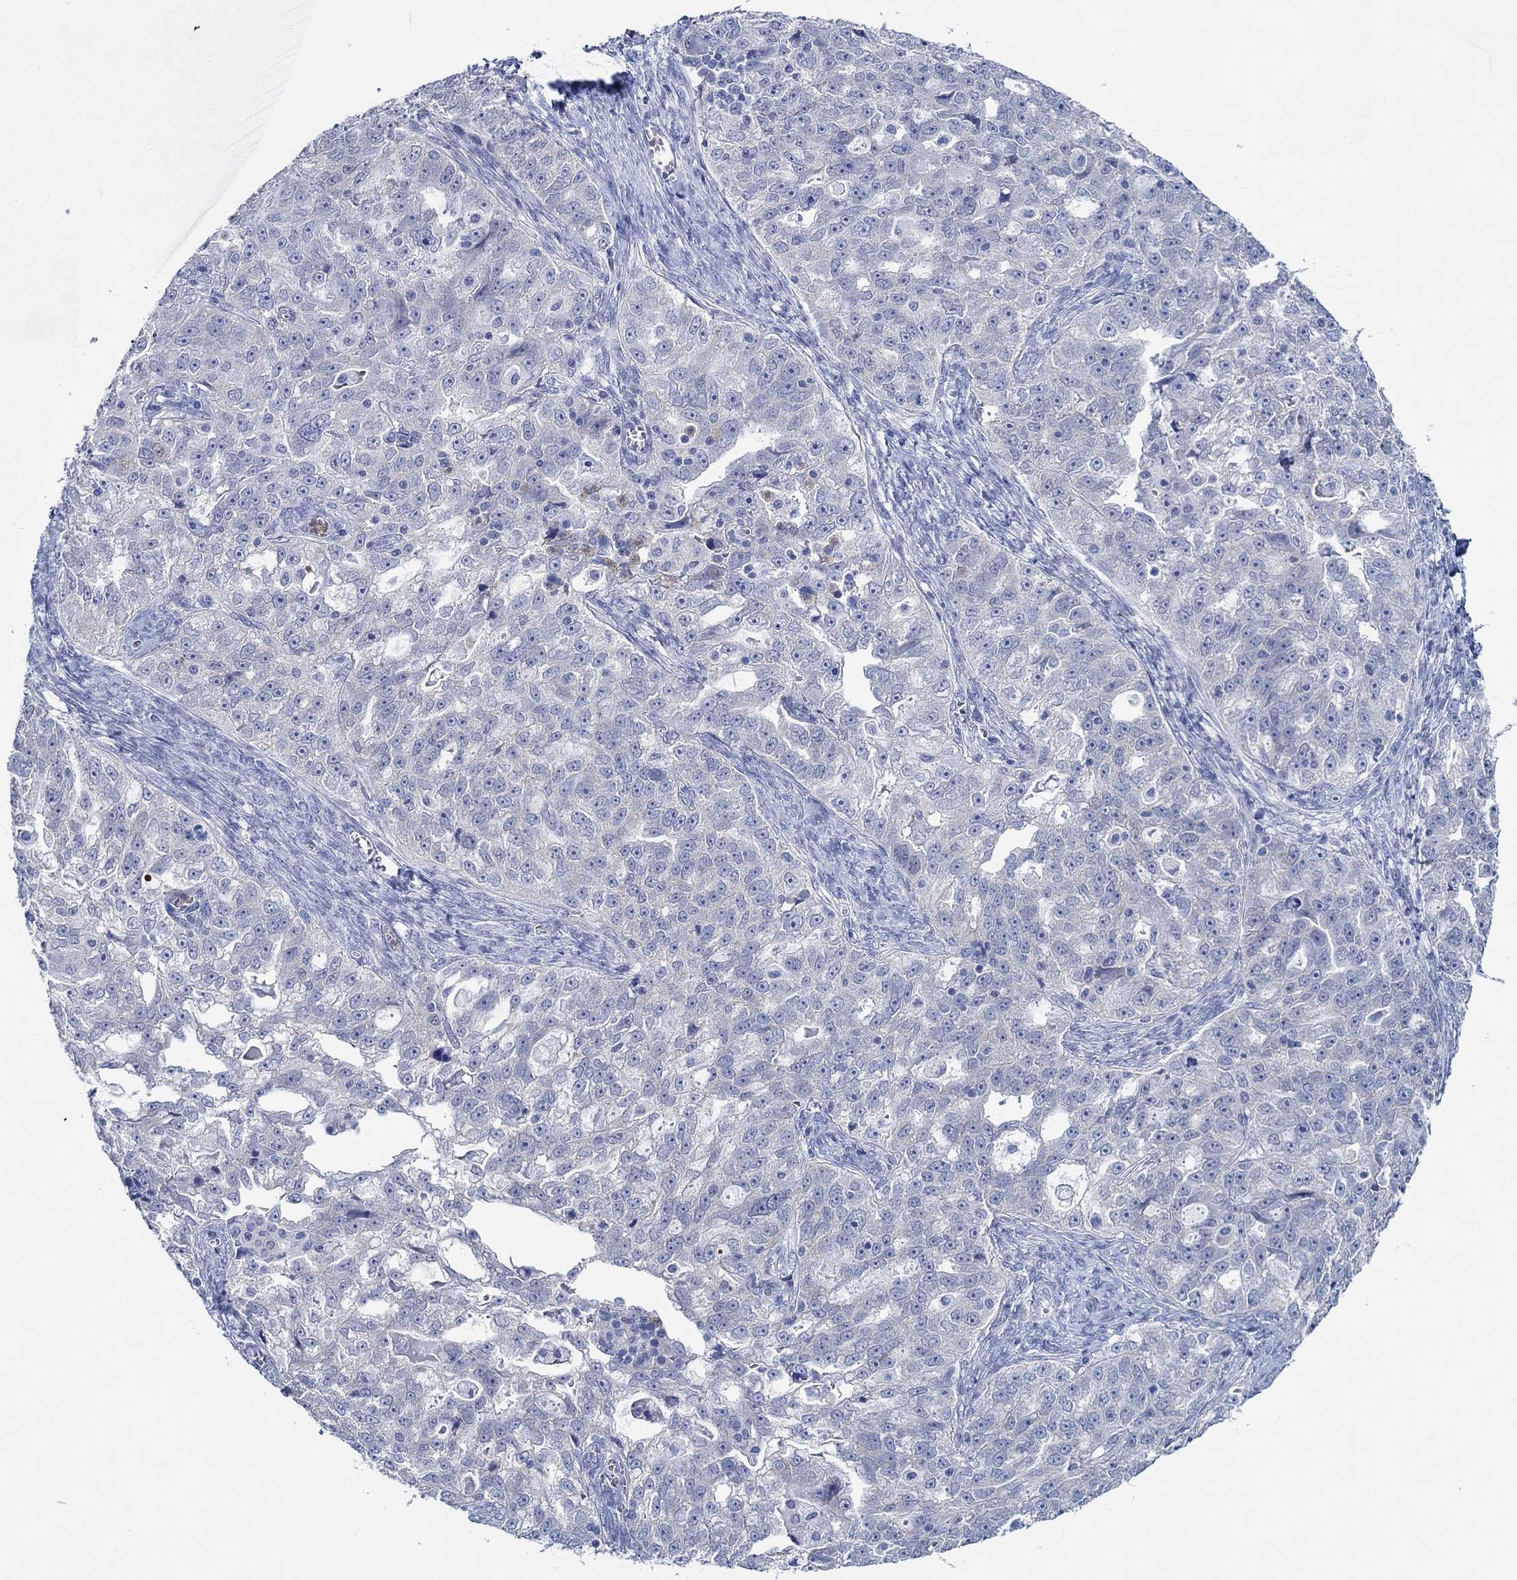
{"staining": {"intensity": "negative", "quantity": "none", "location": "none"}, "tissue": "ovarian cancer", "cell_type": "Tumor cells", "image_type": "cancer", "snomed": [{"axis": "morphology", "description": "Cystadenocarcinoma, serous, NOS"}, {"axis": "topography", "description": "Ovary"}], "caption": "Immunohistochemical staining of human ovarian cancer (serous cystadenocarcinoma) shows no significant expression in tumor cells.", "gene": "ZNF671", "patient": {"sex": "female", "age": 51}}